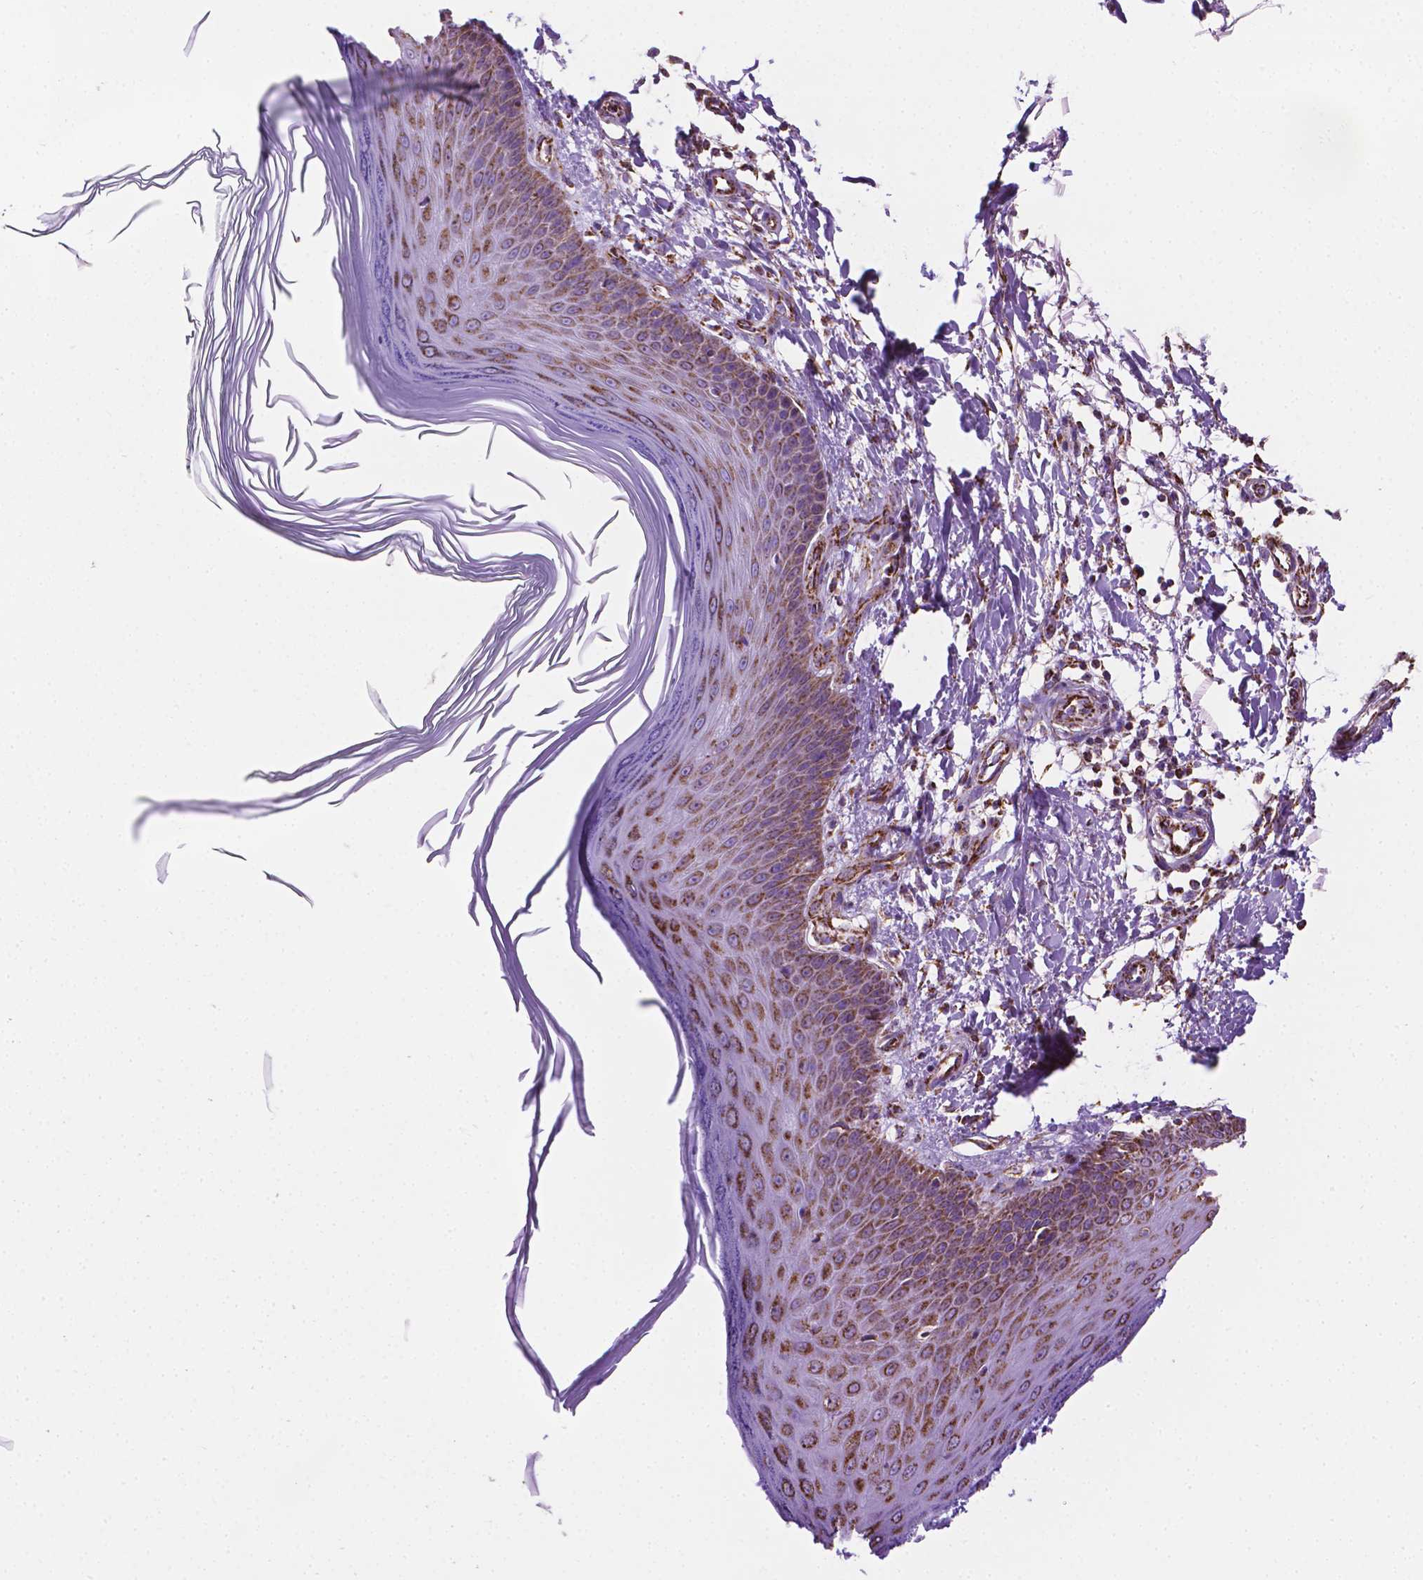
{"staining": {"intensity": "strong", "quantity": ">75%", "location": "cytoplasmic/membranous"}, "tissue": "skin", "cell_type": "Fibroblasts", "image_type": "normal", "snomed": [{"axis": "morphology", "description": "Normal tissue, NOS"}, {"axis": "topography", "description": "Skin"}], "caption": "Immunohistochemical staining of normal skin demonstrates >75% levels of strong cytoplasmic/membranous protein expression in approximately >75% of fibroblasts.", "gene": "RMDN3", "patient": {"sex": "female", "age": 62}}